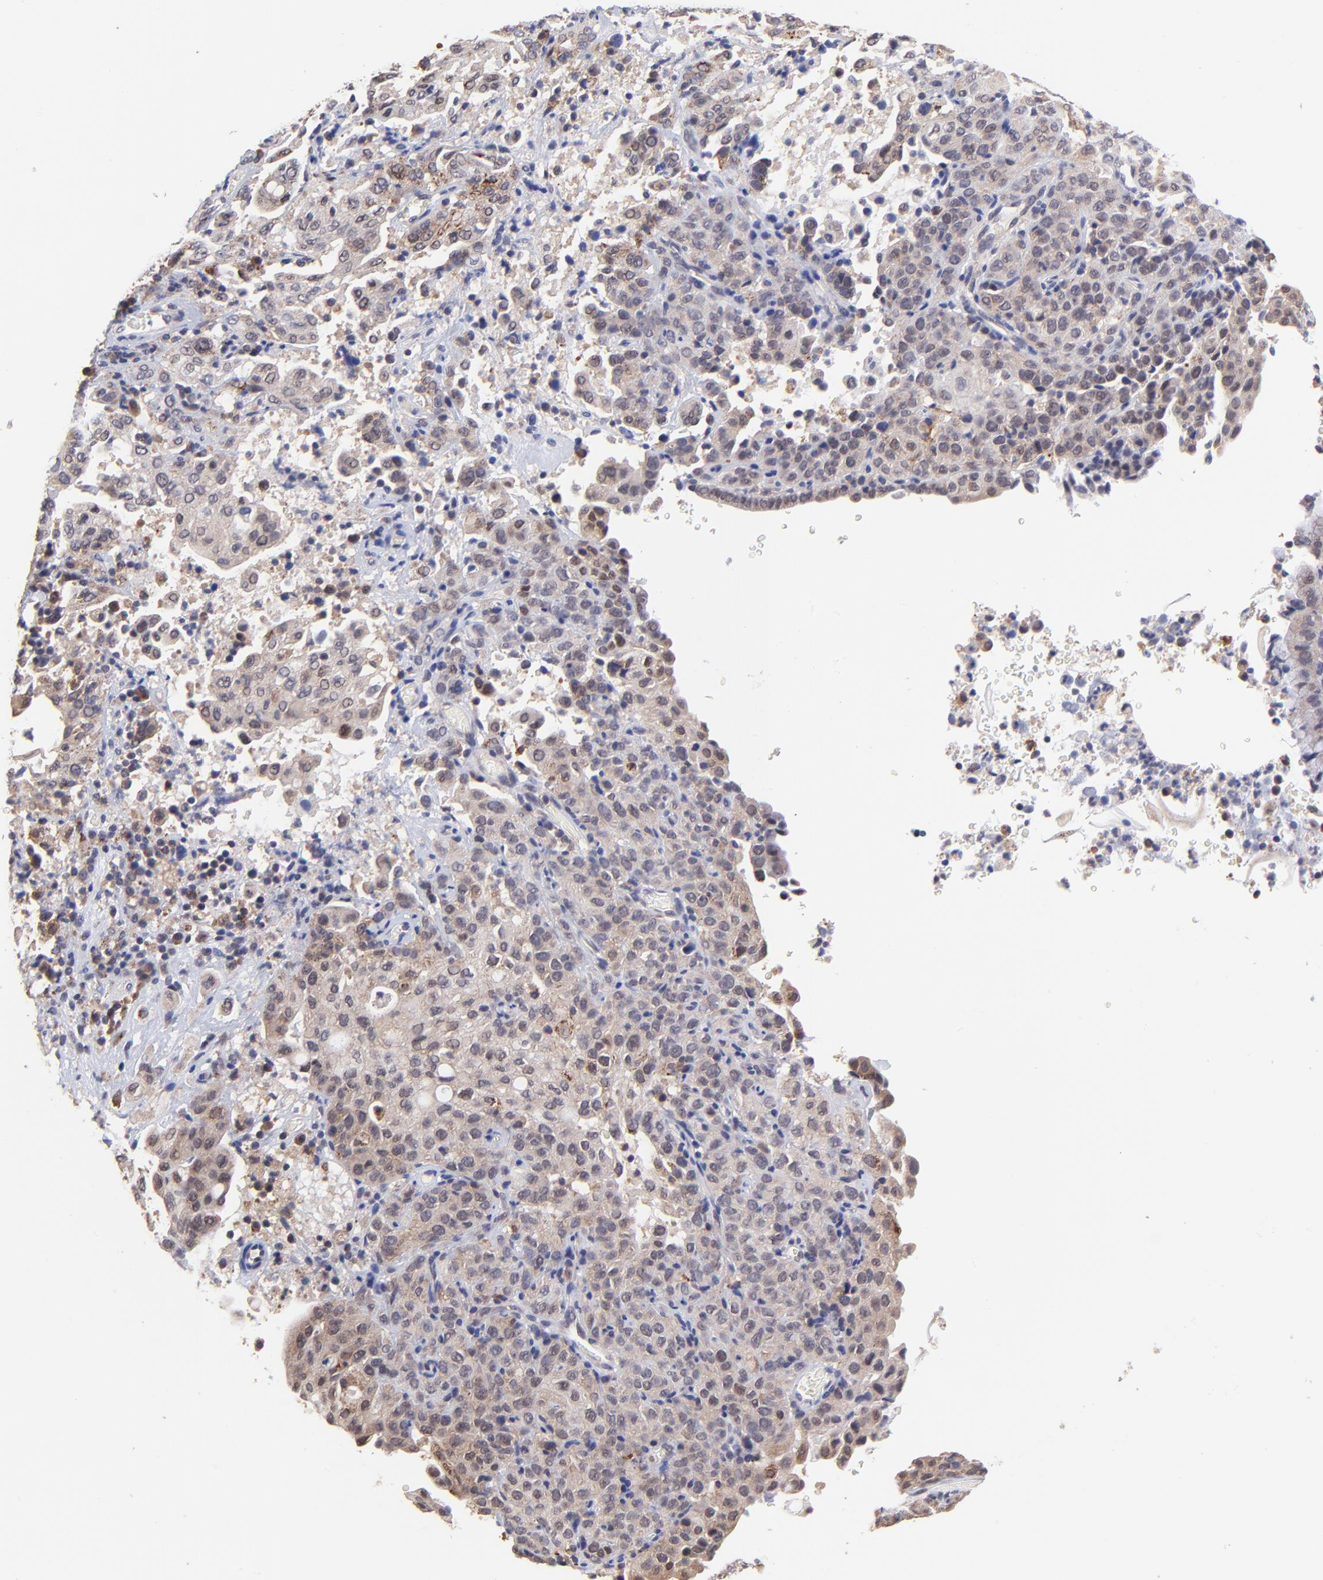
{"staining": {"intensity": "negative", "quantity": "none", "location": "none"}, "tissue": "cervical cancer", "cell_type": "Tumor cells", "image_type": "cancer", "snomed": [{"axis": "morphology", "description": "Squamous cell carcinoma, NOS"}, {"axis": "topography", "description": "Cervix"}], "caption": "The immunohistochemistry histopathology image has no significant expression in tumor cells of cervical squamous cell carcinoma tissue.", "gene": "ZNF747", "patient": {"sex": "female", "age": 41}}